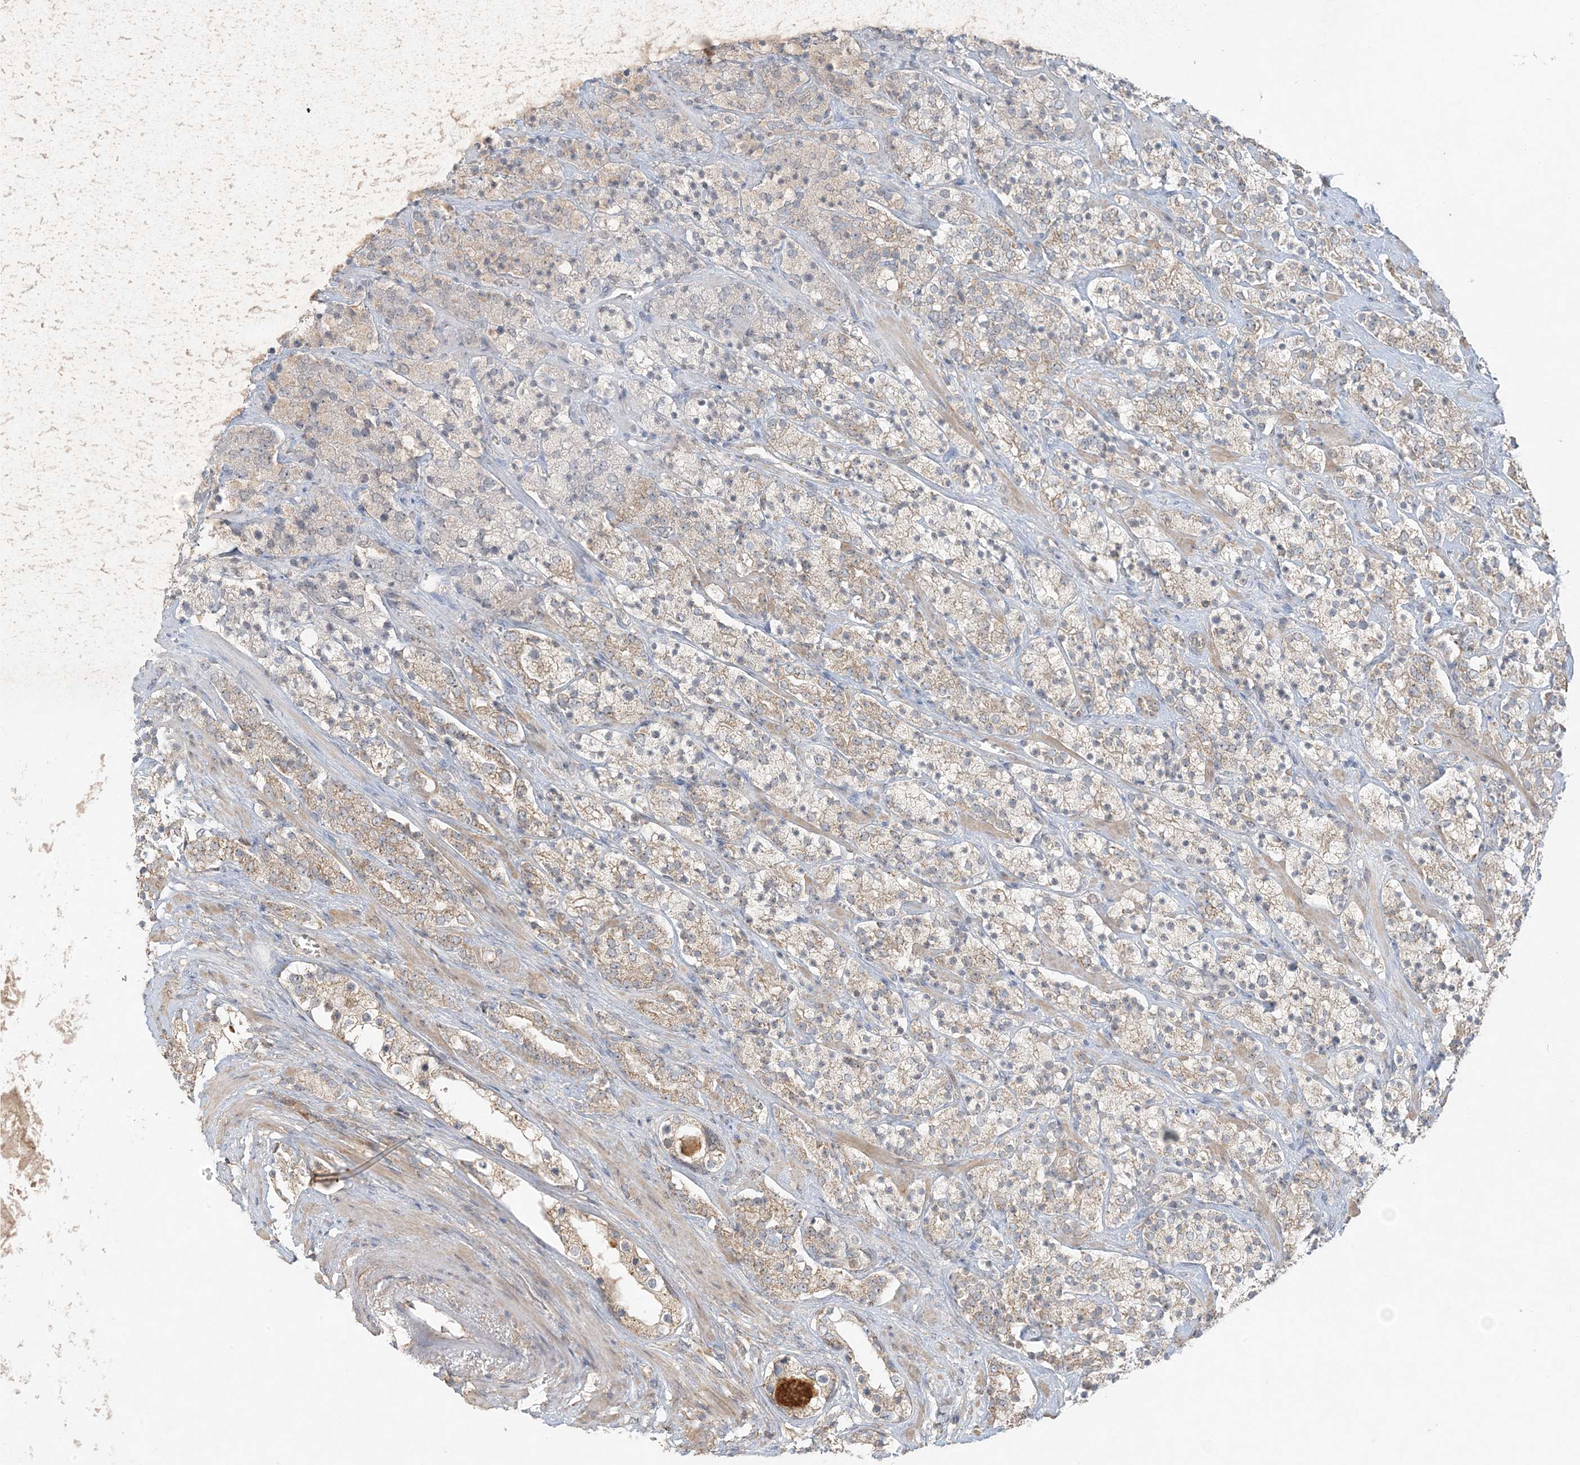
{"staining": {"intensity": "moderate", "quantity": ">75%", "location": "cytoplasmic/membranous"}, "tissue": "prostate cancer", "cell_type": "Tumor cells", "image_type": "cancer", "snomed": [{"axis": "morphology", "description": "Adenocarcinoma, High grade"}, {"axis": "topography", "description": "Prostate"}], "caption": "A photomicrograph of human prostate cancer stained for a protein reveals moderate cytoplasmic/membranous brown staining in tumor cells. (Brightfield microscopy of DAB IHC at high magnification).", "gene": "MCOLN1", "patient": {"sex": "male", "age": 71}}